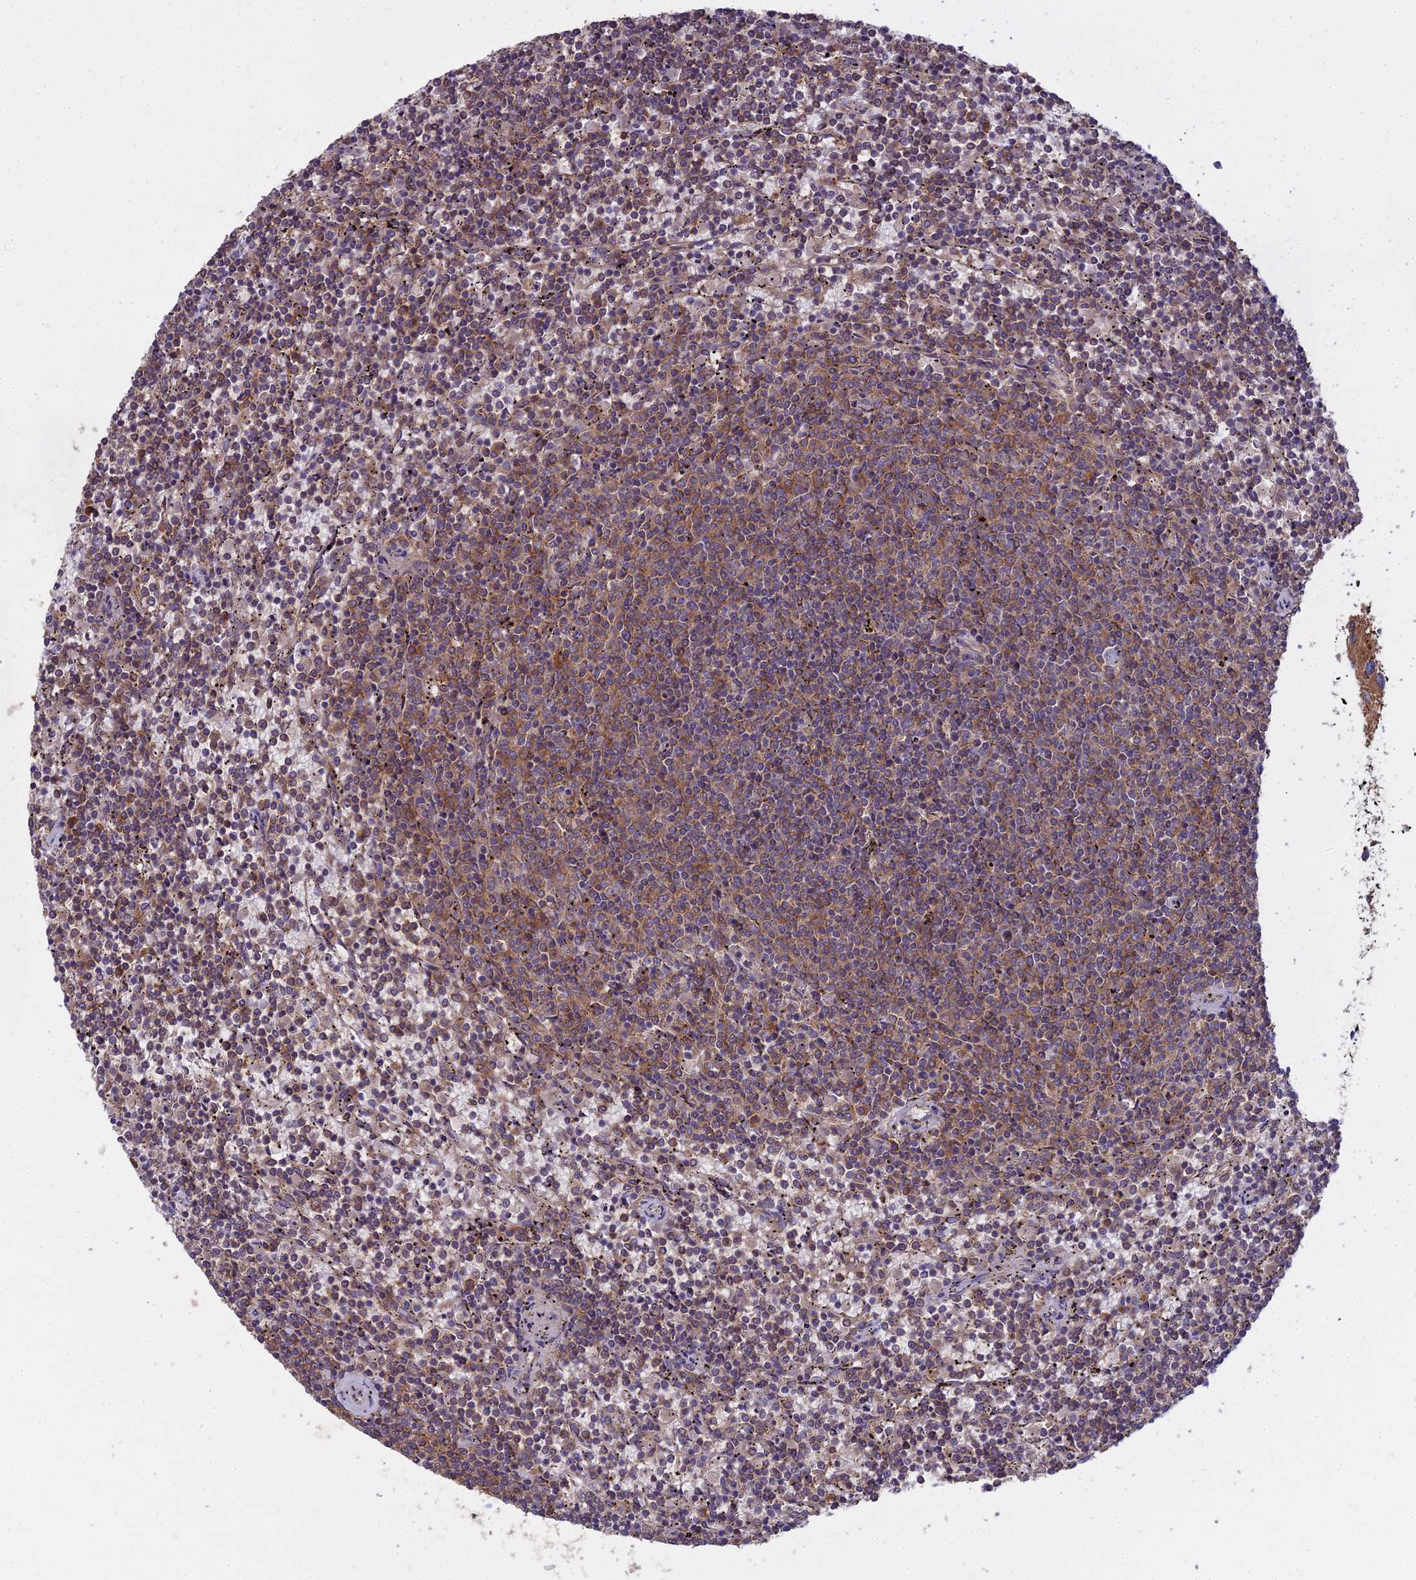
{"staining": {"intensity": "moderate", "quantity": "25%-75%", "location": "cytoplasmic/membranous"}, "tissue": "lymphoma", "cell_type": "Tumor cells", "image_type": "cancer", "snomed": [{"axis": "morphology", "description": "Malignant lymphoma, non-Hodgkin's type, Low grade"}, {"axis": "topography", "description": "Spleen"}], "caption": "This is a micrograph of immunohistochemistry staining of malignant lymphoma, non-Hodgkin's type (low-grade), which shows moderate expression in the cytoplasmic/membranous of tumor cells.", "gene": "CCDC167", "patient": {"sex": "female", "age": 50}}